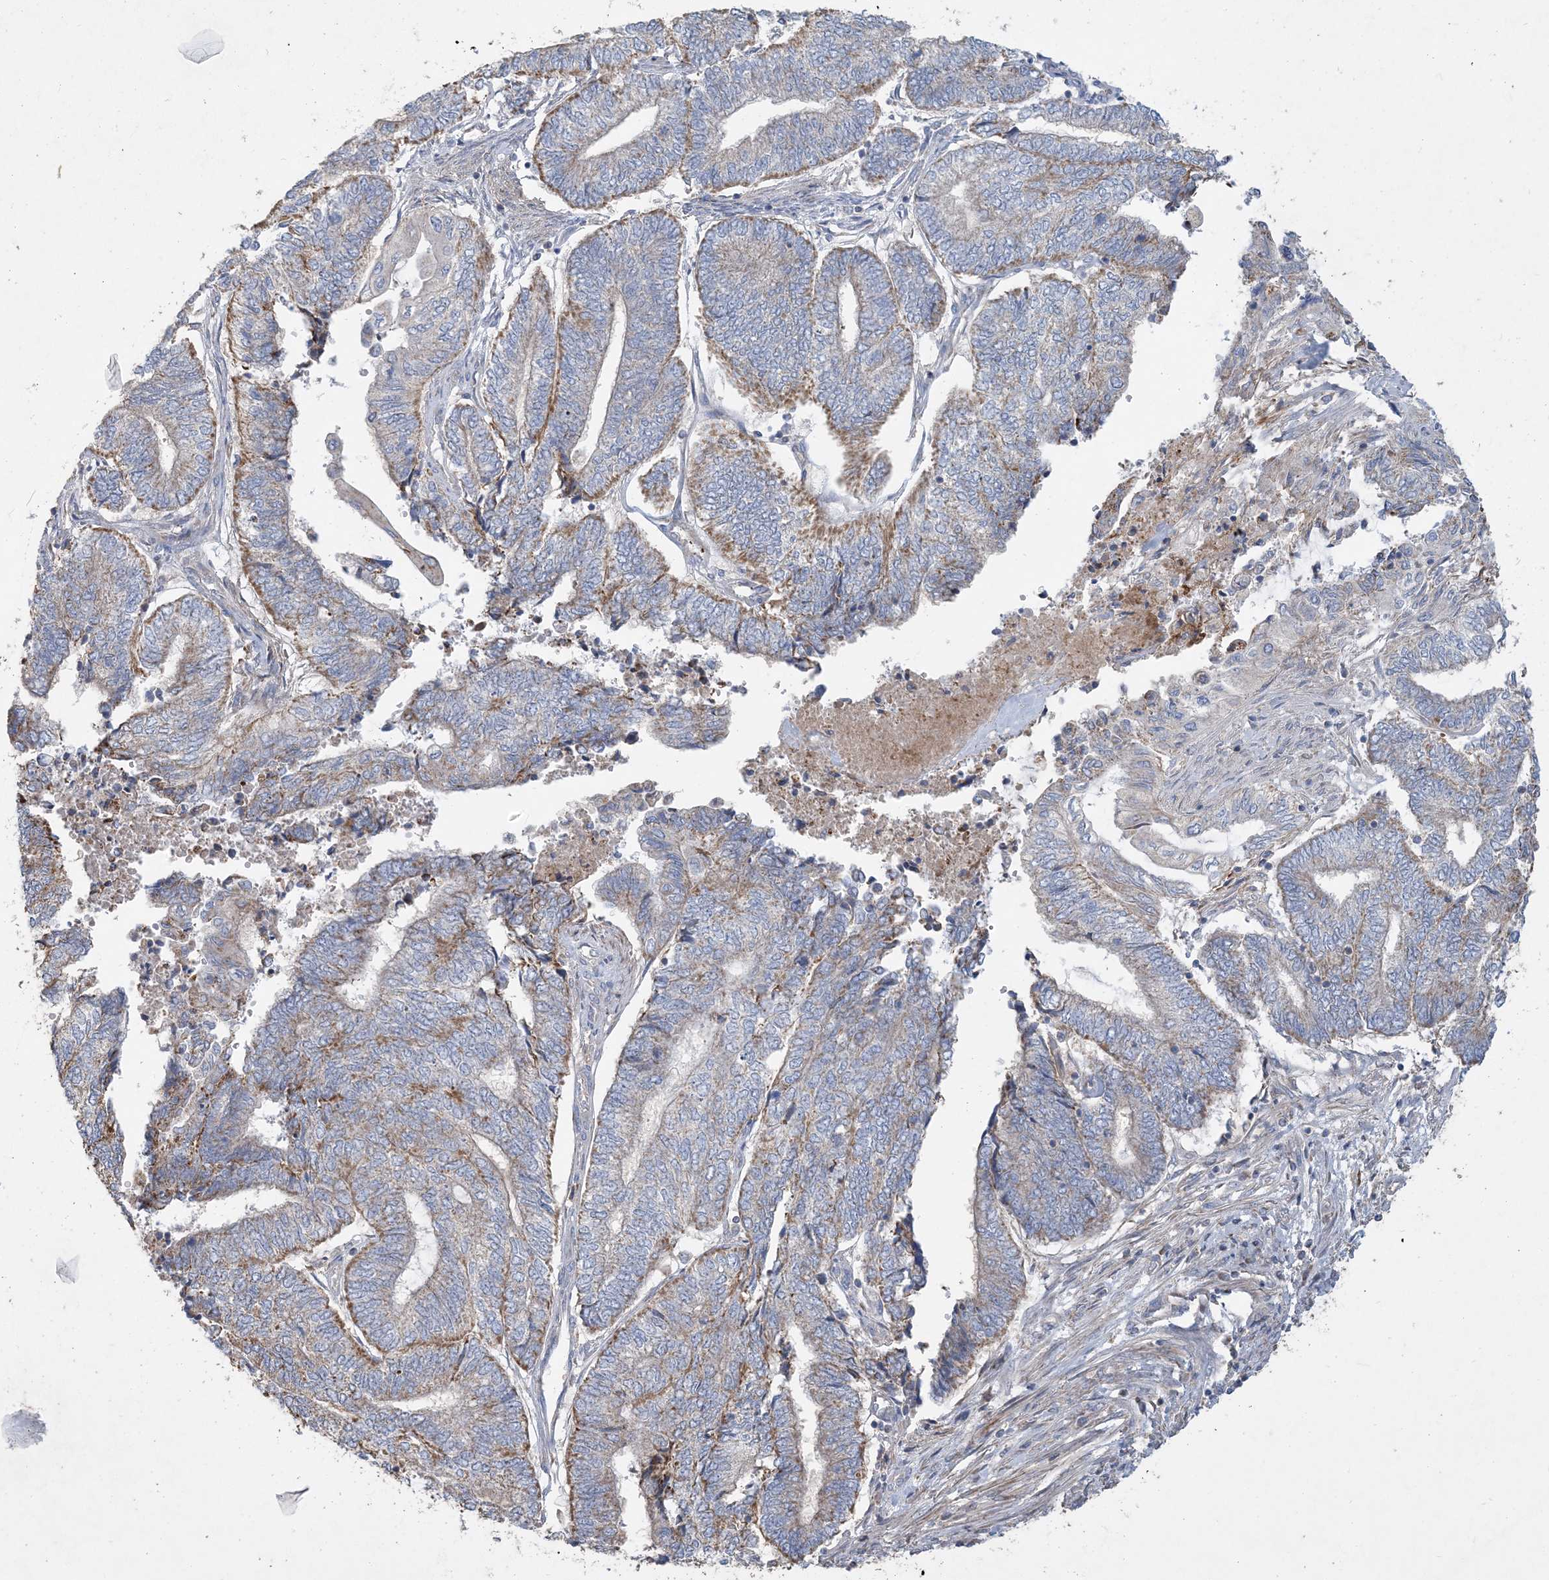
{"staining": {"intensity": "moderate", "quantity": ">75%", "location": "cytoplasmic/membranous"}, "tissue": "endometrial cancer", "cell_type": "Tumor cells", "image_type": "cancer", "snomed": [{"axis": "morphology", "description": "Adenocarcinoma, NOS"}, {"axis": "topography", "description": "Uterus"}, {"axis": "topography", "description": "Endometrium"}], "caption": "A photomicrograph of endometrial adenocarcinoma stained for a protein reveals moderate cytoplasmic/membranous brown staining in tumor cells.", "gene": "ECHDC1", "patient": {"sex": "female", "age": 70}}